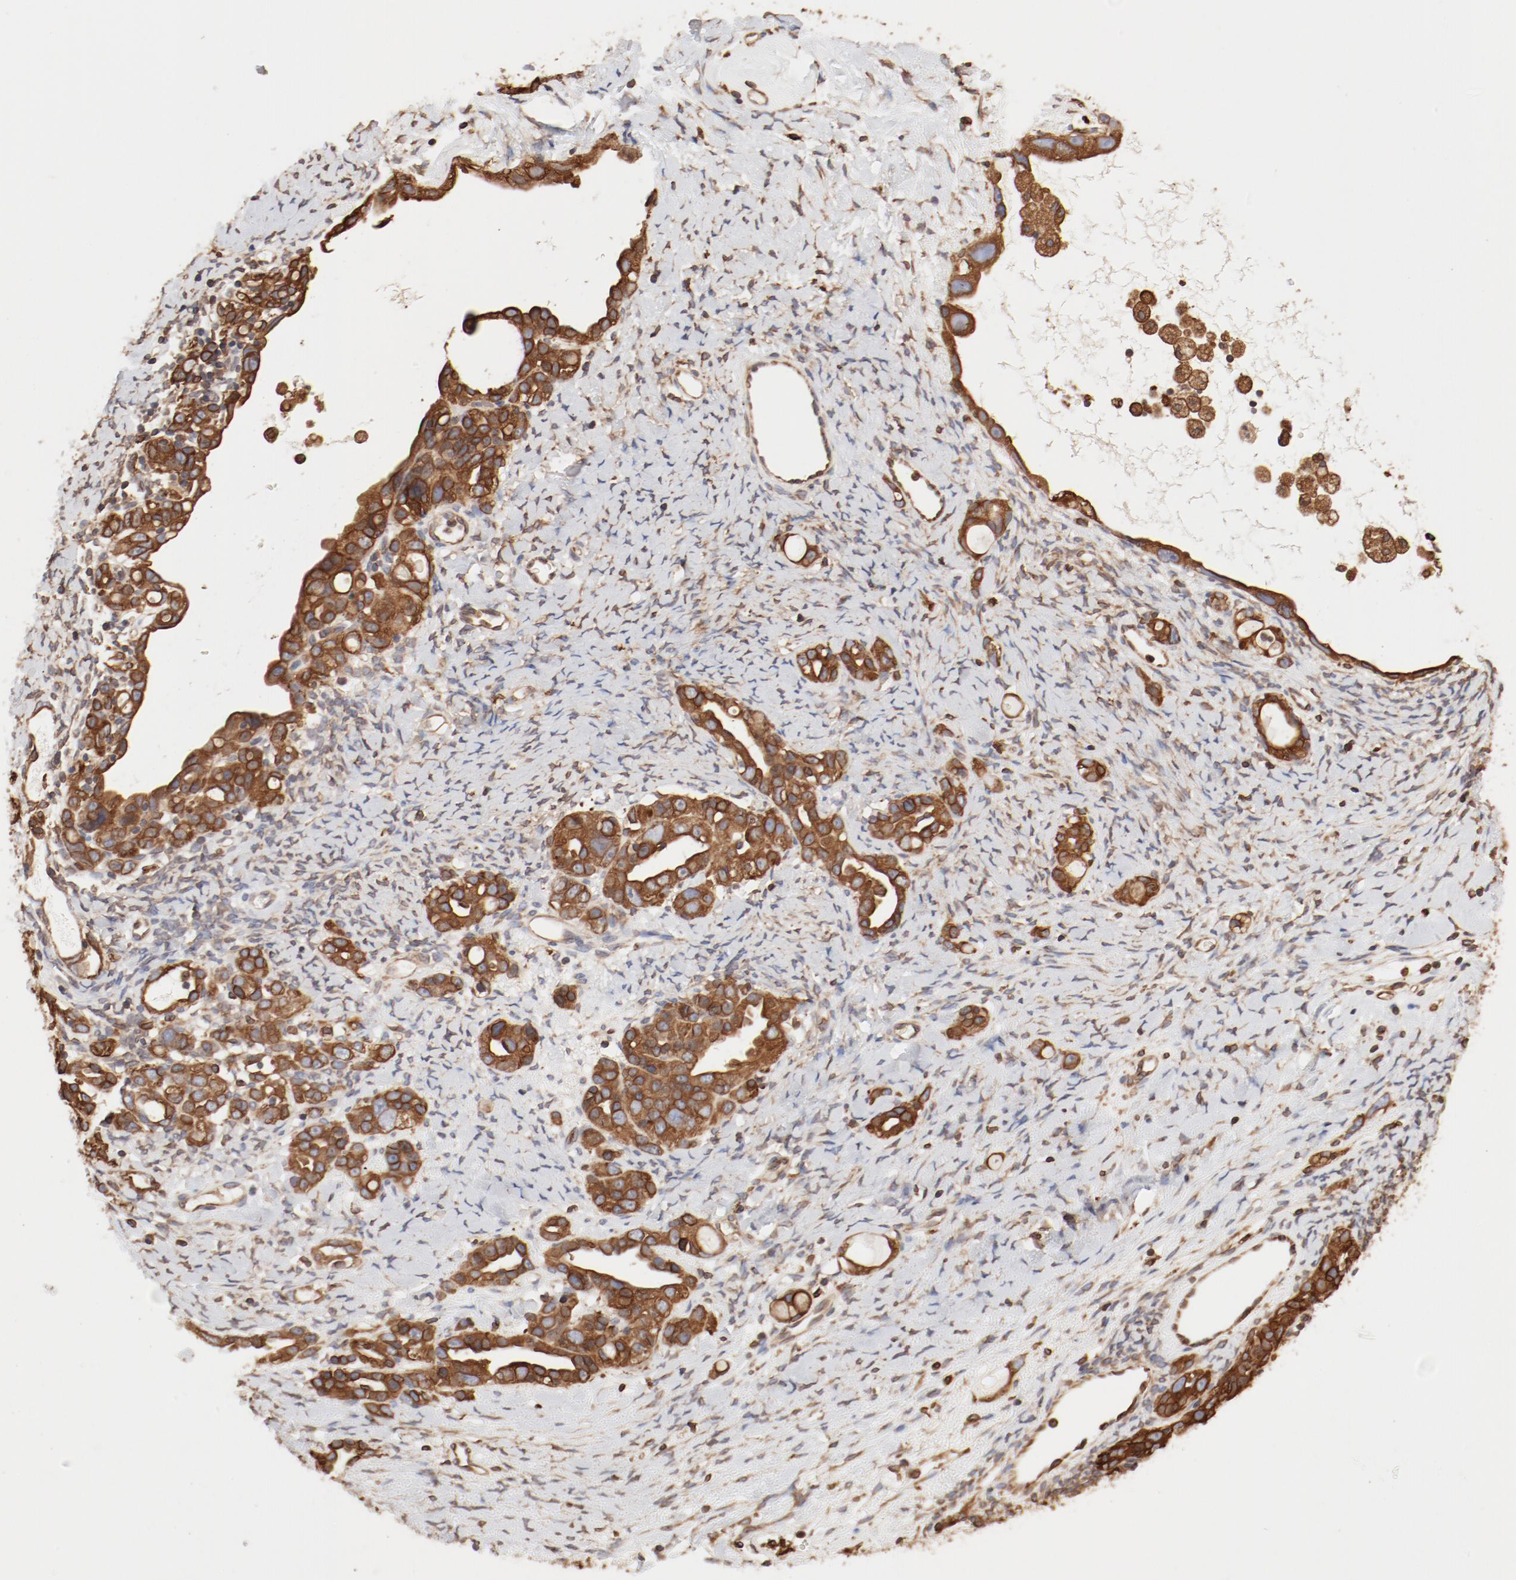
{"staining": {"intensity": "strong", "quantity": ">75%", "location": "cytoplasmic/membranous"}, "tissue": "ovarian cancer", "cell_type": "Tumor cells", "image_type": "cancer", "snomed": [{"axis": "morphology", "description": "Cystadenocarcinoma, serous, NOS"}, {"axis": "topography", "description": "Ovary"}], "caption": "An image of ovarian serous cystadenocarcinoma stained for a protein displays strong cytoplasmic/membranous brown staining in tumor cells.", "gene": "BCAP31", "patient": {"sex": "female", "age": 66}}